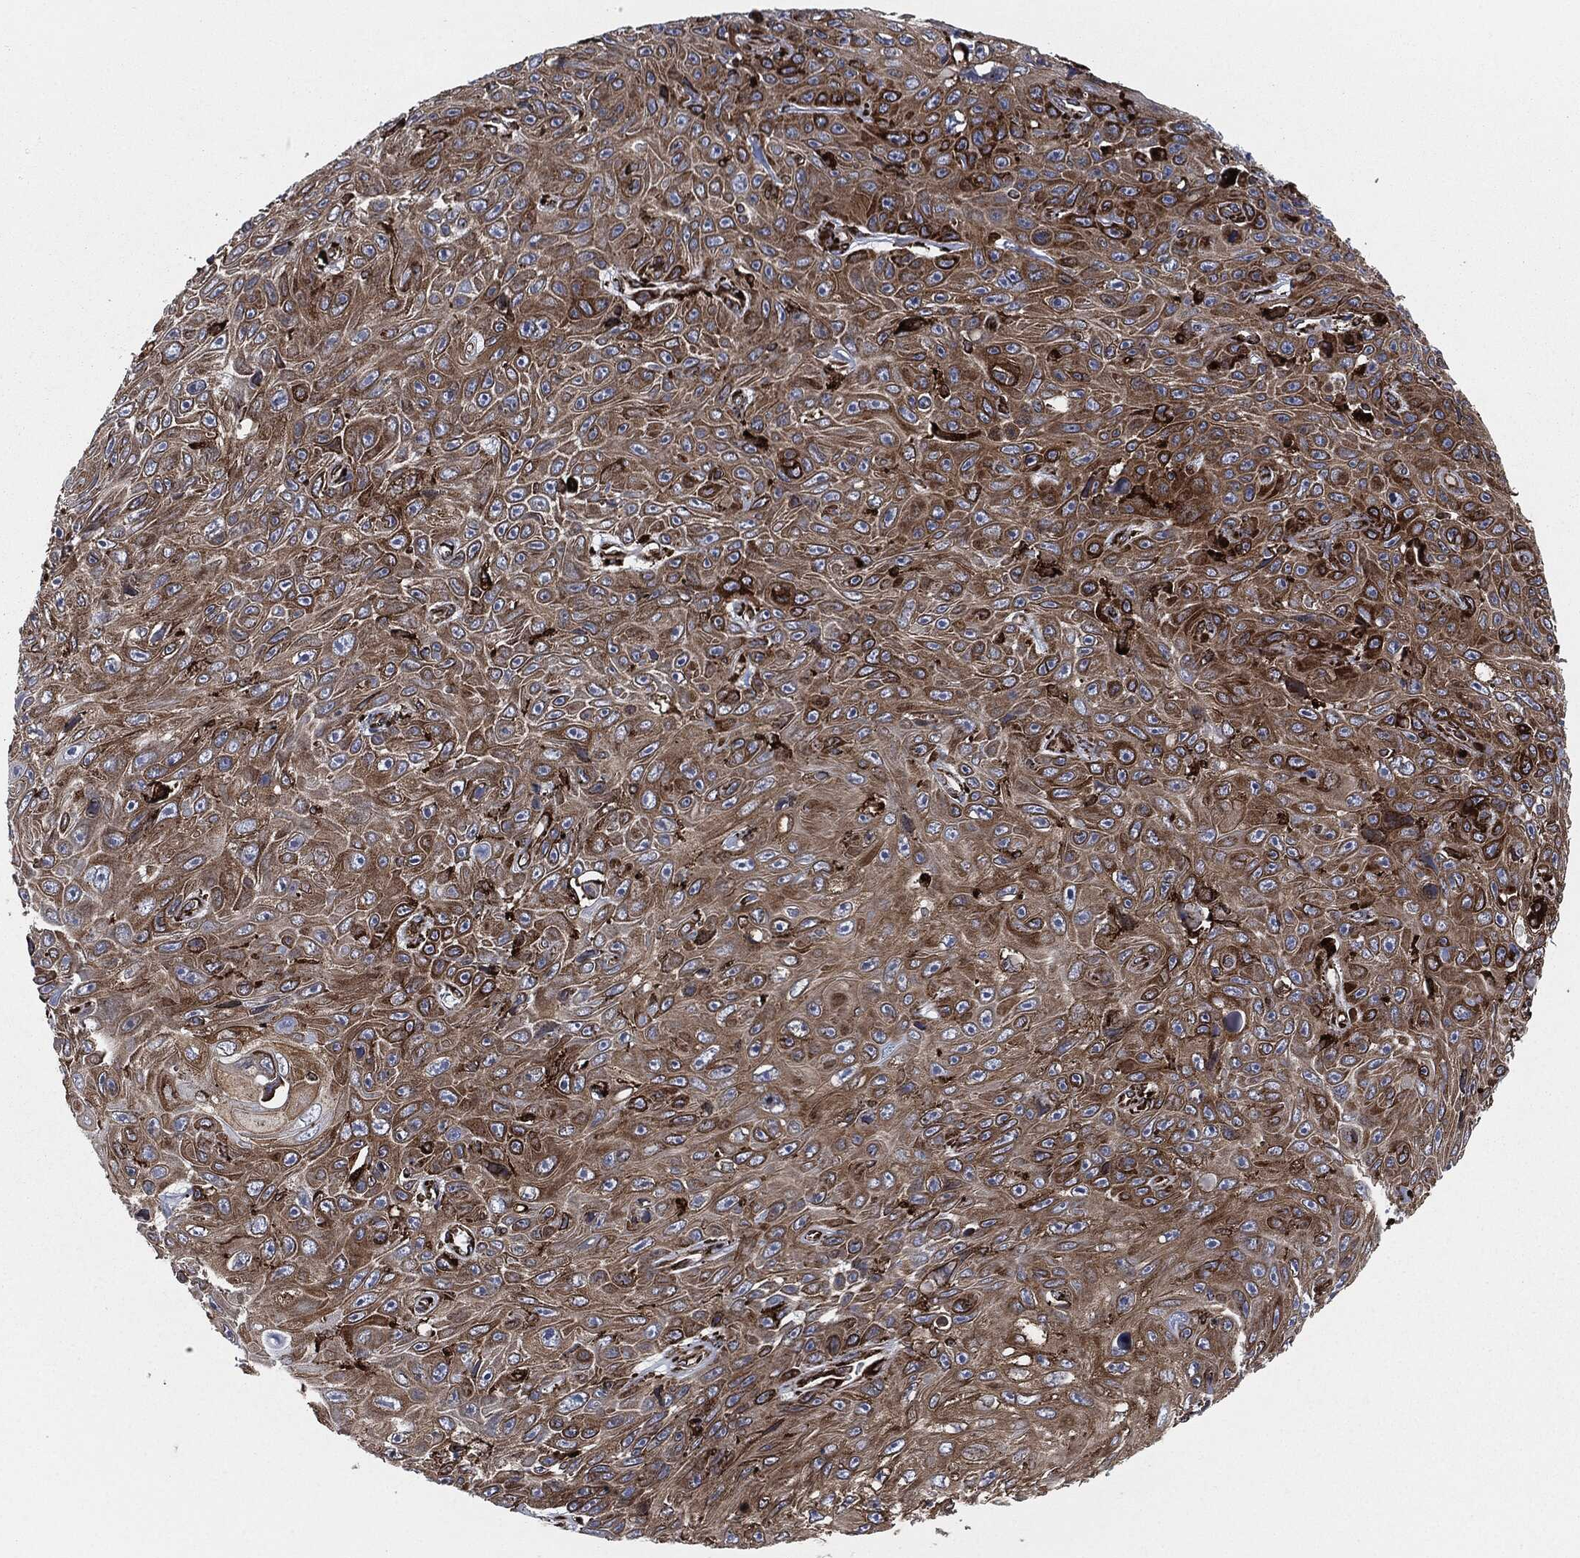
{"staining": {"intensity": "strong", "quantity": ">75%", "location": "cytoplasmic/membranous"}, "tissue": "skin cancer", "cell_type": "Tumor cells", "image_type": "cancer", "snomed": [{"axis": "morphology", "description": "Squamous cell carcinoma, NOS"}, {"axis": "topography", "description": "Skin"}], "caption": "A micrograph of skin squamous cell carcinoma stained for a protein reveals strong cytoplasmic/membranous brown staining in tumor cells. The staining was performed using DAB (3,3'-diaminobenzidine), with brown indicating positive protein expression. Nuclei are stained blue with hematoxylin.", "gene": "CALR", "patient": {"sex": "male", "age": 82}}